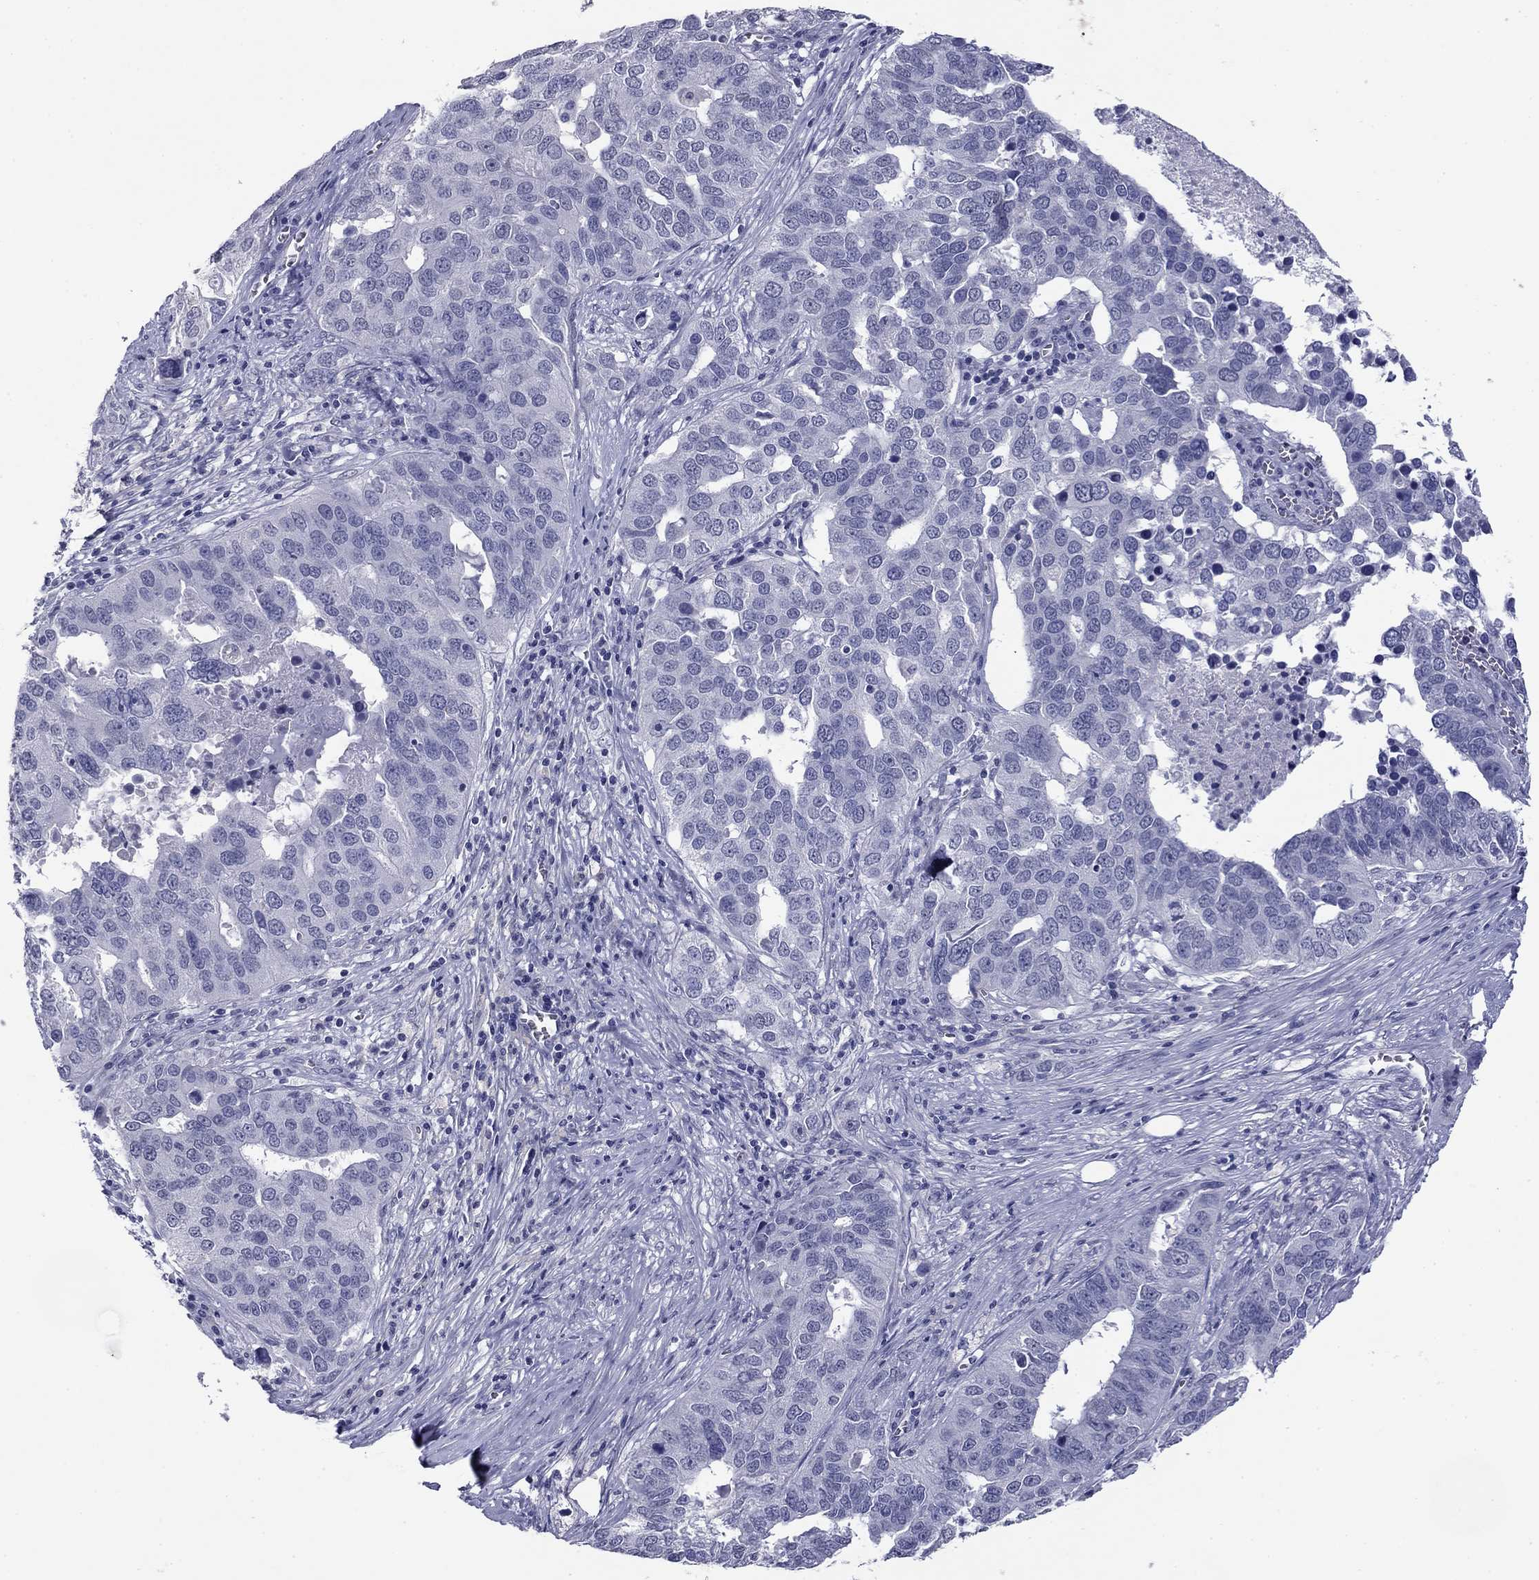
{"staining": {"intensity": "negative", "quantity": "none", "location": "none"}, "tissue": "ovarian cancer", "cell_type": "Tumor cells", "image_type": "cancer", "snomed": [{"axis": "morphology", "description": "Carcinoma, endometroid"}, {"axis": "topography", "description": "Soft tissue"}, {"axis": "topography", "description": "Ovary"}], "caption": "Immunohistochemical staining of human endometroid carcinoma (ovarian) exhibits no significant staining in tumor cells.", "gene": "HAO1", "patient": {"sex": "female", "age": 52}}